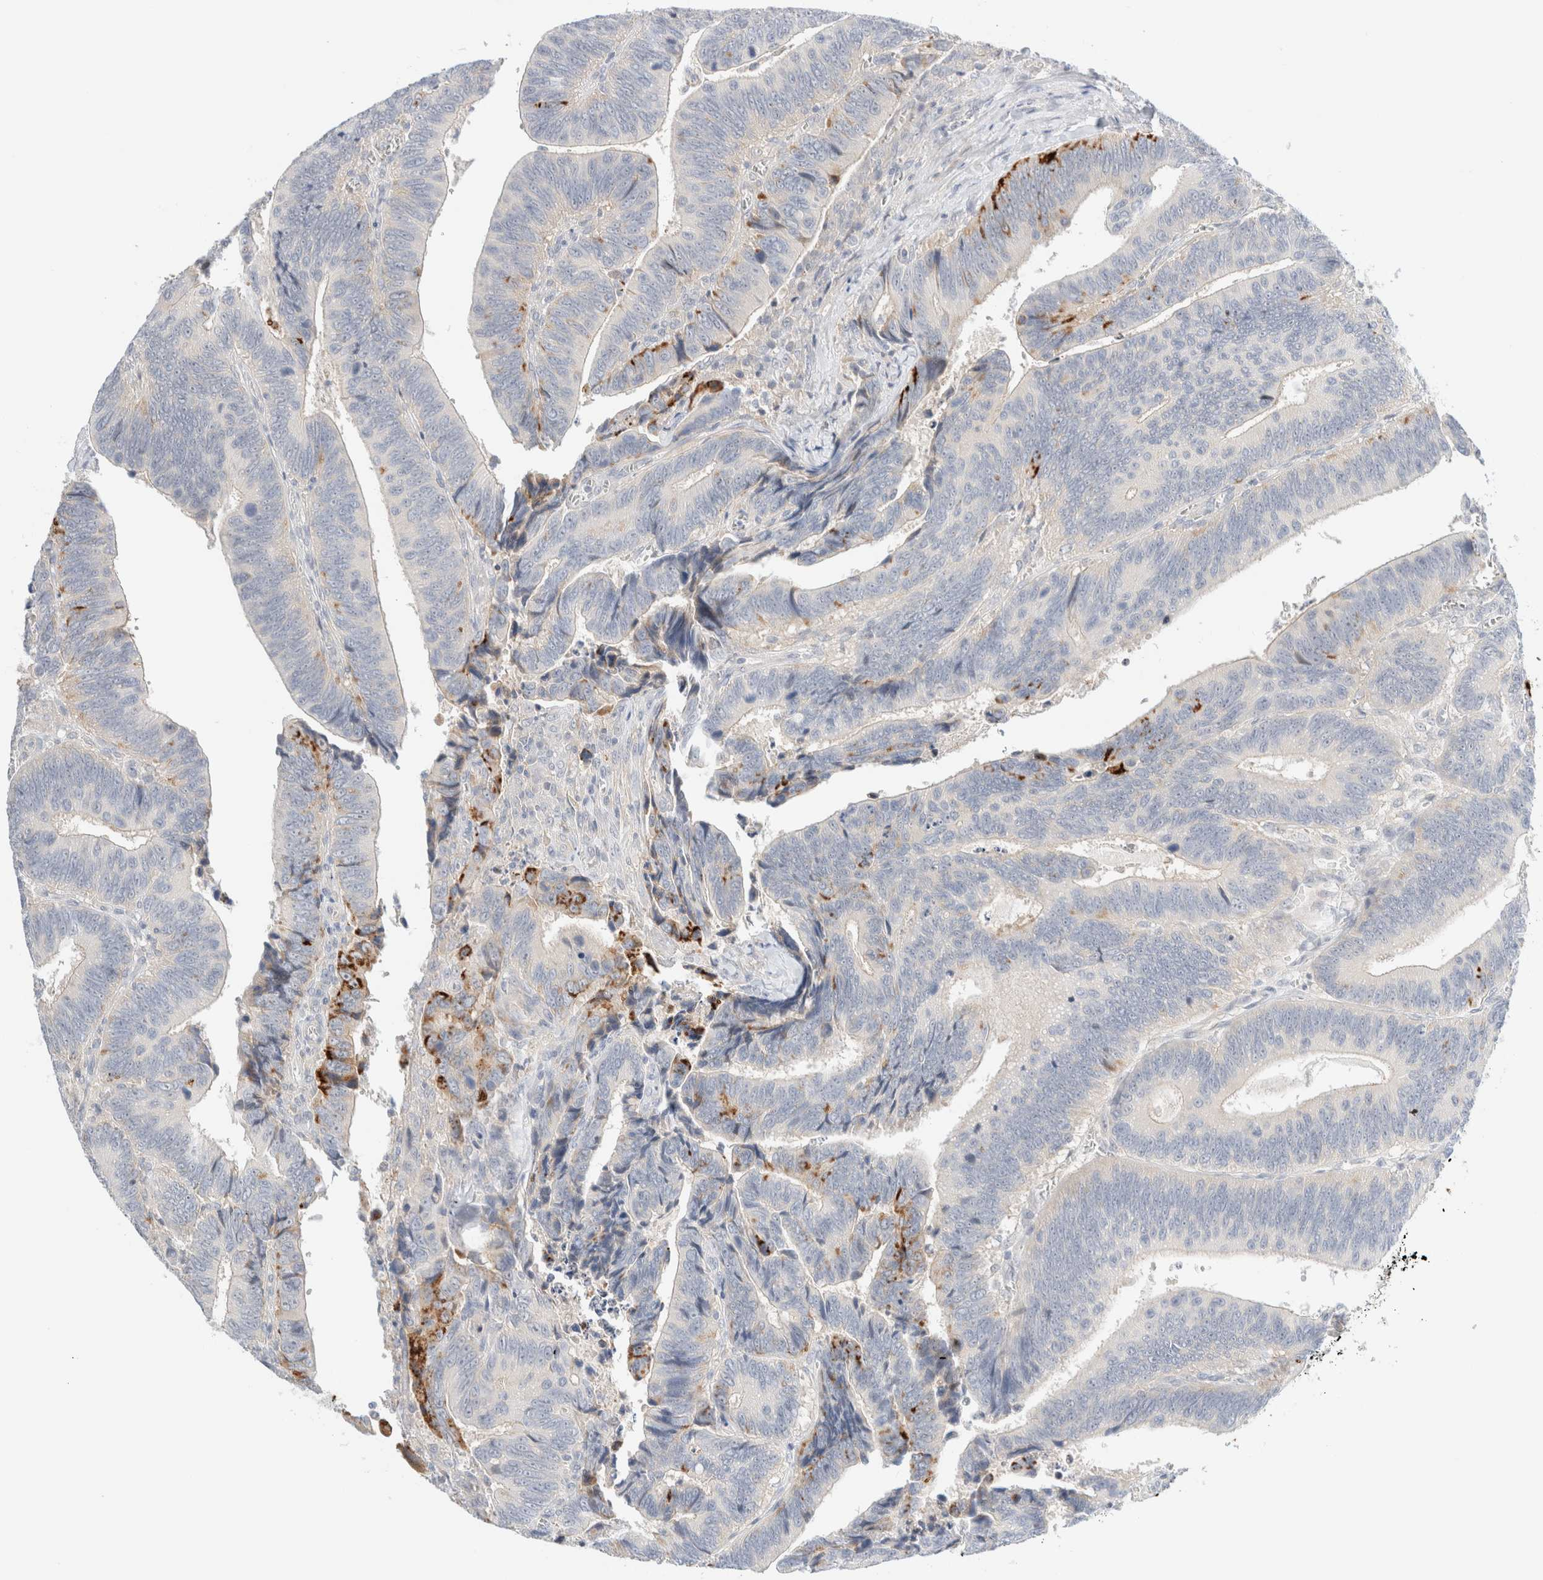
{"staining": {"intensity": "strong", "quantity": "25%-75%", "location": "cytoplasmic/membranous"}, "tissue": "colorectal cancer", "cell_type": "Tumor cells", "image_type": "cancer", "snomed": [{"axis": "morphology", "description": "Inflammation, NOS"}, {"axis": "morphology", "description": "Adenocarcinoma, NOS"}, {"axis": "topography", "description": "Colon"}], "caption": "This photomicrograph displays immunohistochemistry staining of human colorectal adenocarcinoma, with high strong cytoplasmic/membranous expression in approximately 25%-75% of tumor cells.", "gene": "SDR16C5", "patient": {"sex": "male", "age": 72}}